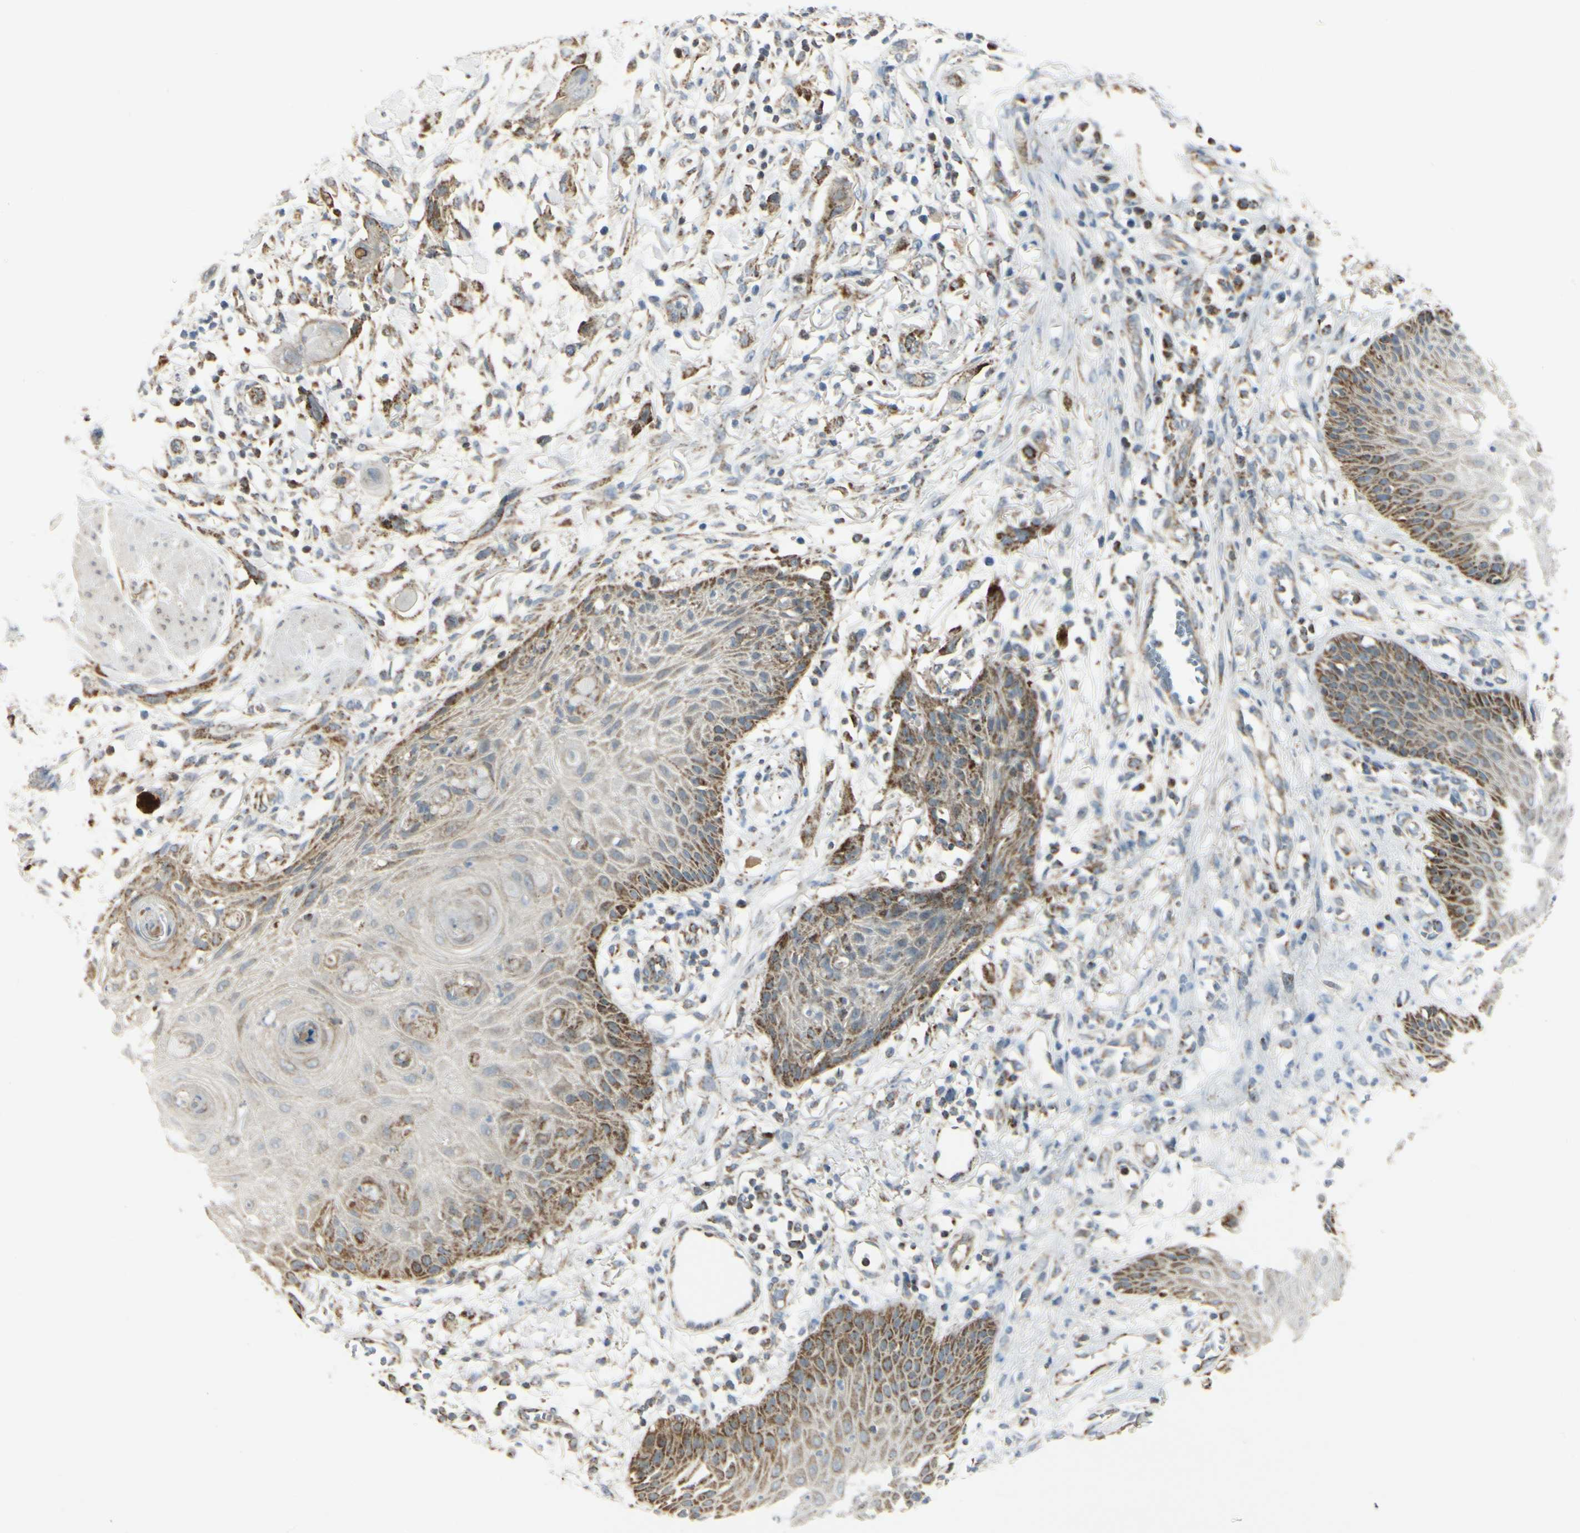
{"staining": {"intensity": "strong", "quantity": "25%-75%", "location": "cytoplasmic/membranous"}, "tissue": "skin cancer", "cell_type": "Tumor cells", "image_type": "cancer", "snomed": [{"axis": "morphology", "description": "Normal tissue, NOS"}, {"axis": "morphology", "description": "Squamous cell carcinoma, NOS"}, {"axis": "topography", "description": "Skin"}], "caption": "A histopathology image of skin squamous cell carcinoma stained for a protein reveals strong cytoplasmic/membranous brown staining in tumor cells.", "gene": "ANKS6", "patient": {"sex": "female", "age": 59}}